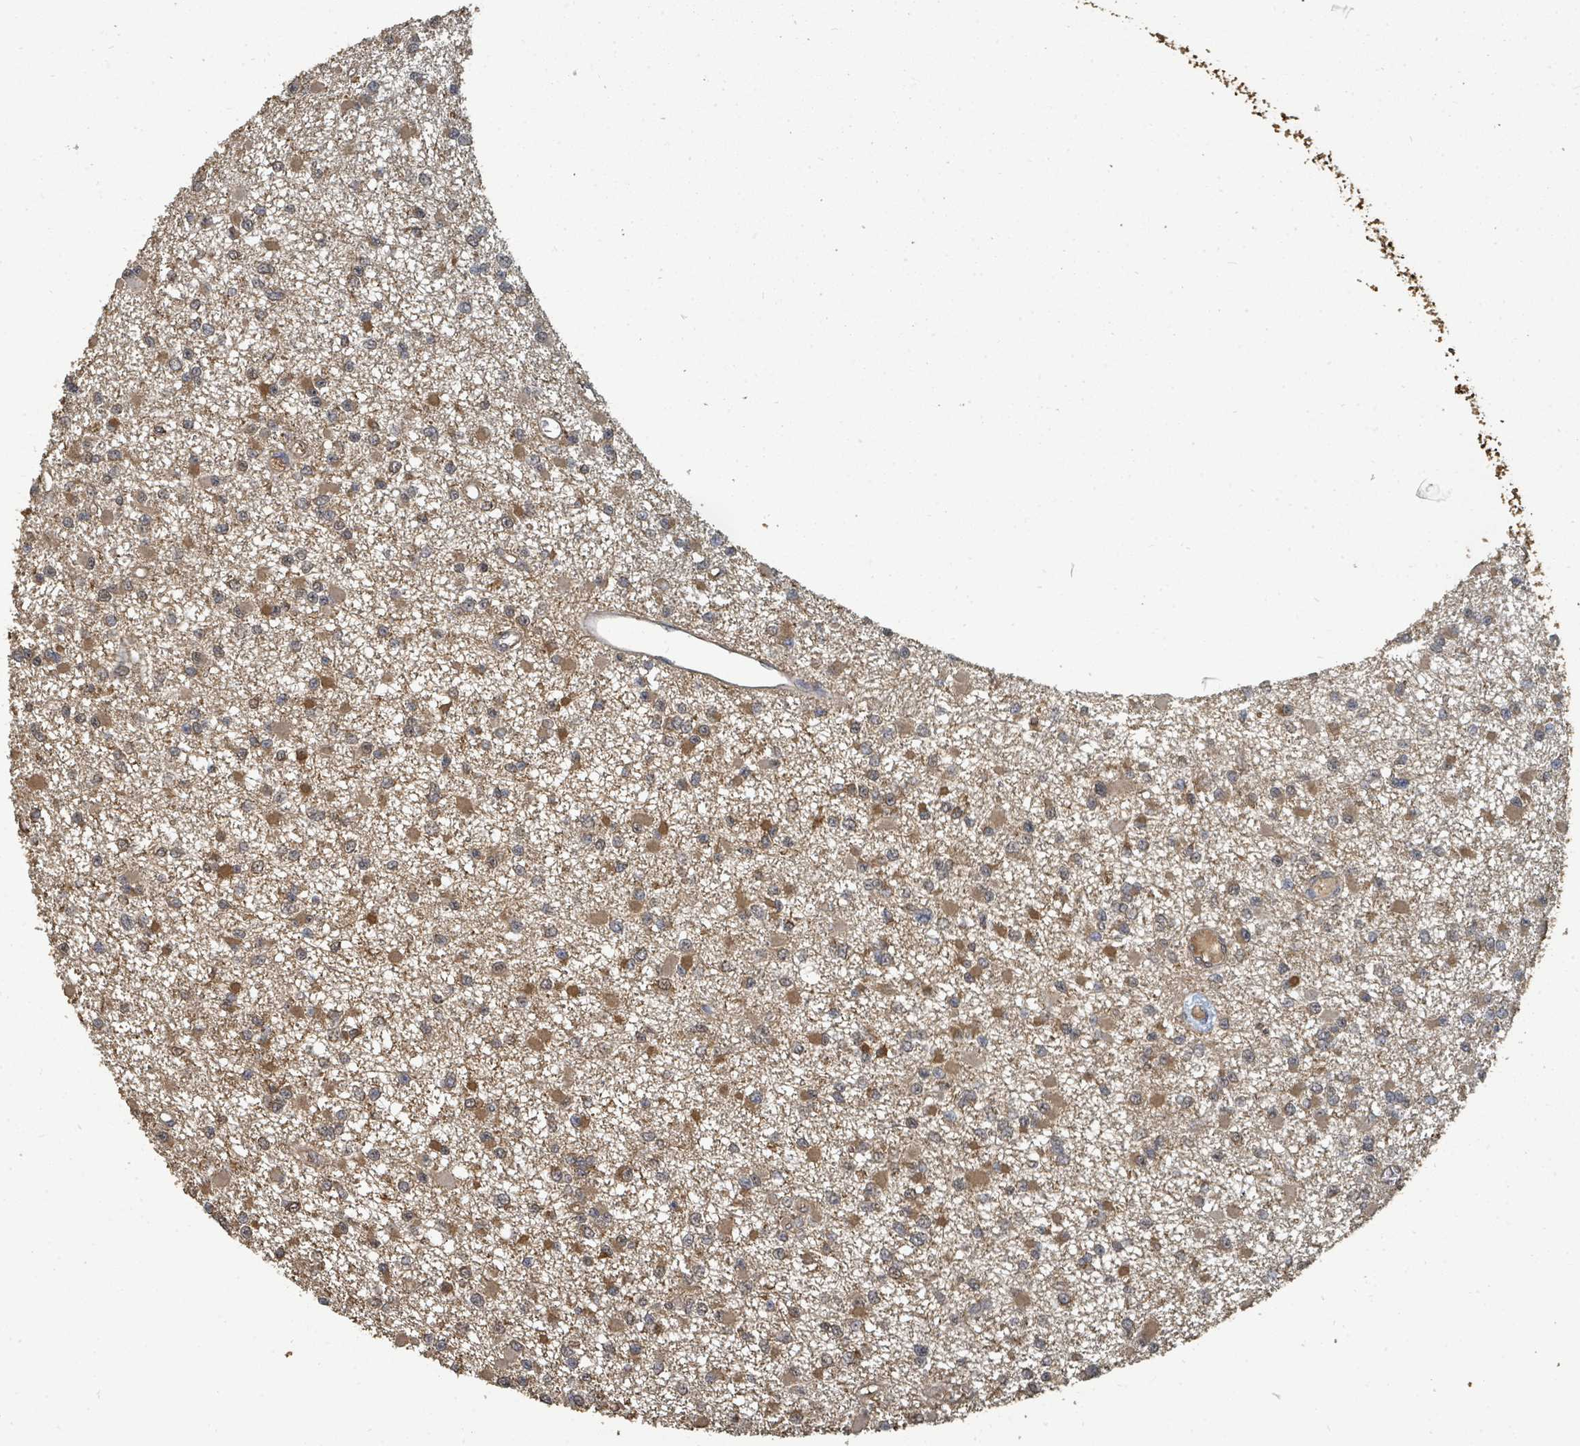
{"staining": {"intensity": "moderate", "quantity": "25%-75%", "location": "cytoplasmic/membranous"}, "tissue": "glioma", "cell_type": "Tumor cells", "image_type": "cancer", "snomed": [{"axis": "morphology", "description": "Glioma, malignant, Low grade"}, {"axis": "topography", "description": "Brain"}], "caption": "Malignant low-grade glioma stained with DAB IHC displays medium levels of moderate cytoplasmic/membranous positivity in approximately 25%-75% of tumor cells.", "gene": "C6orf52", "patient": {"sex": "female", "age": 22}}